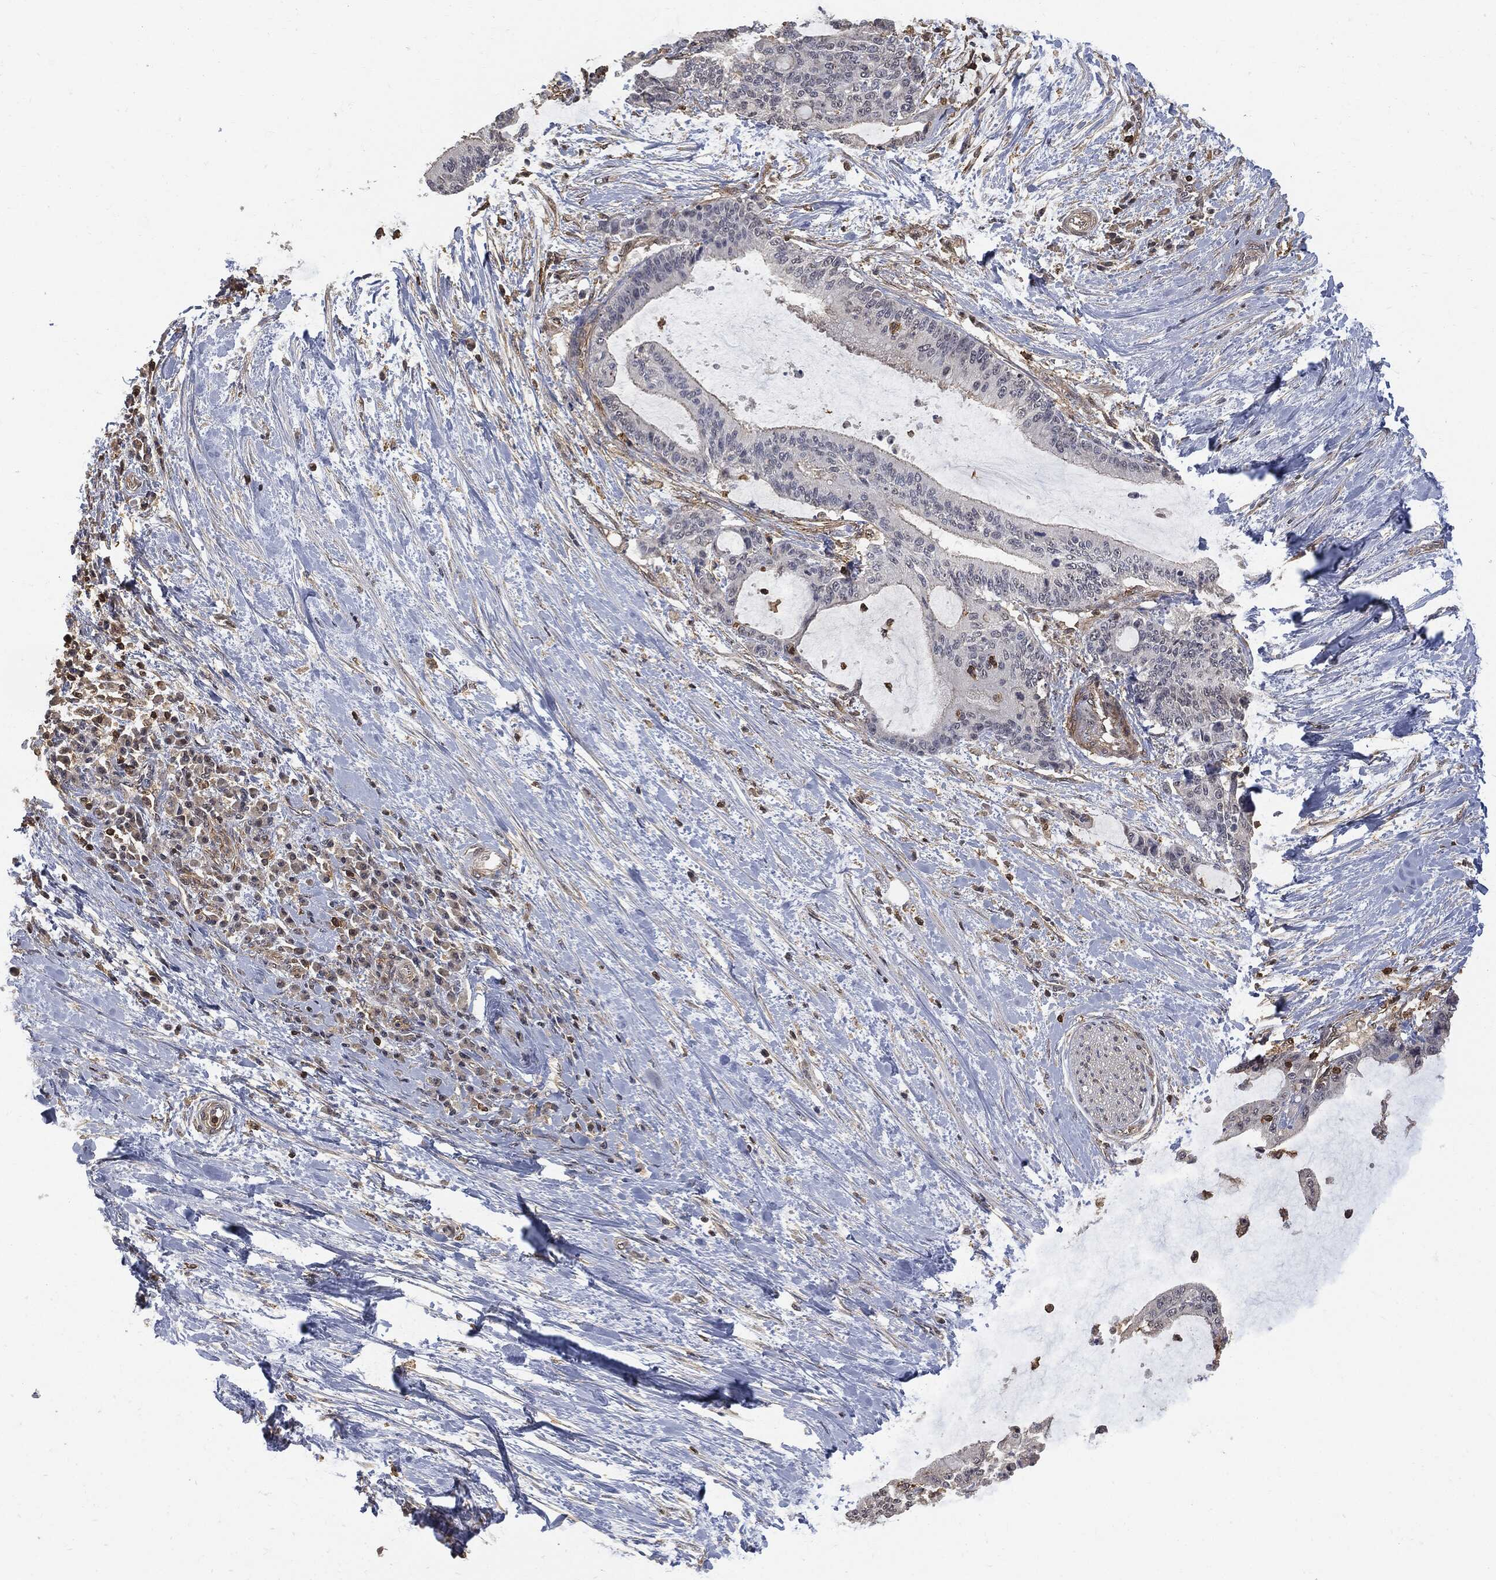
{"staining": {"intensity": "negative", "quantity": "none", "location": "none"}, "tissue": "liver cancer", "cell_type": "Tumor cells", "image_type": "cancer", "snomed": [{"axis": "morphology", "description": "Cholangiocarcinoma"}, {"axis": "topography", "description": "Liver"}], "caption": "The histopathology image shows no staining of tumor cells in liver cancer (cholangiocarcinoma). (Brightfield microscopy of DAB (3,3'-diaminobenzidine) immunohistochemistry at high magnification).", "gene": "PSMB10", "patient": {"sex": "female", "age": 73}}